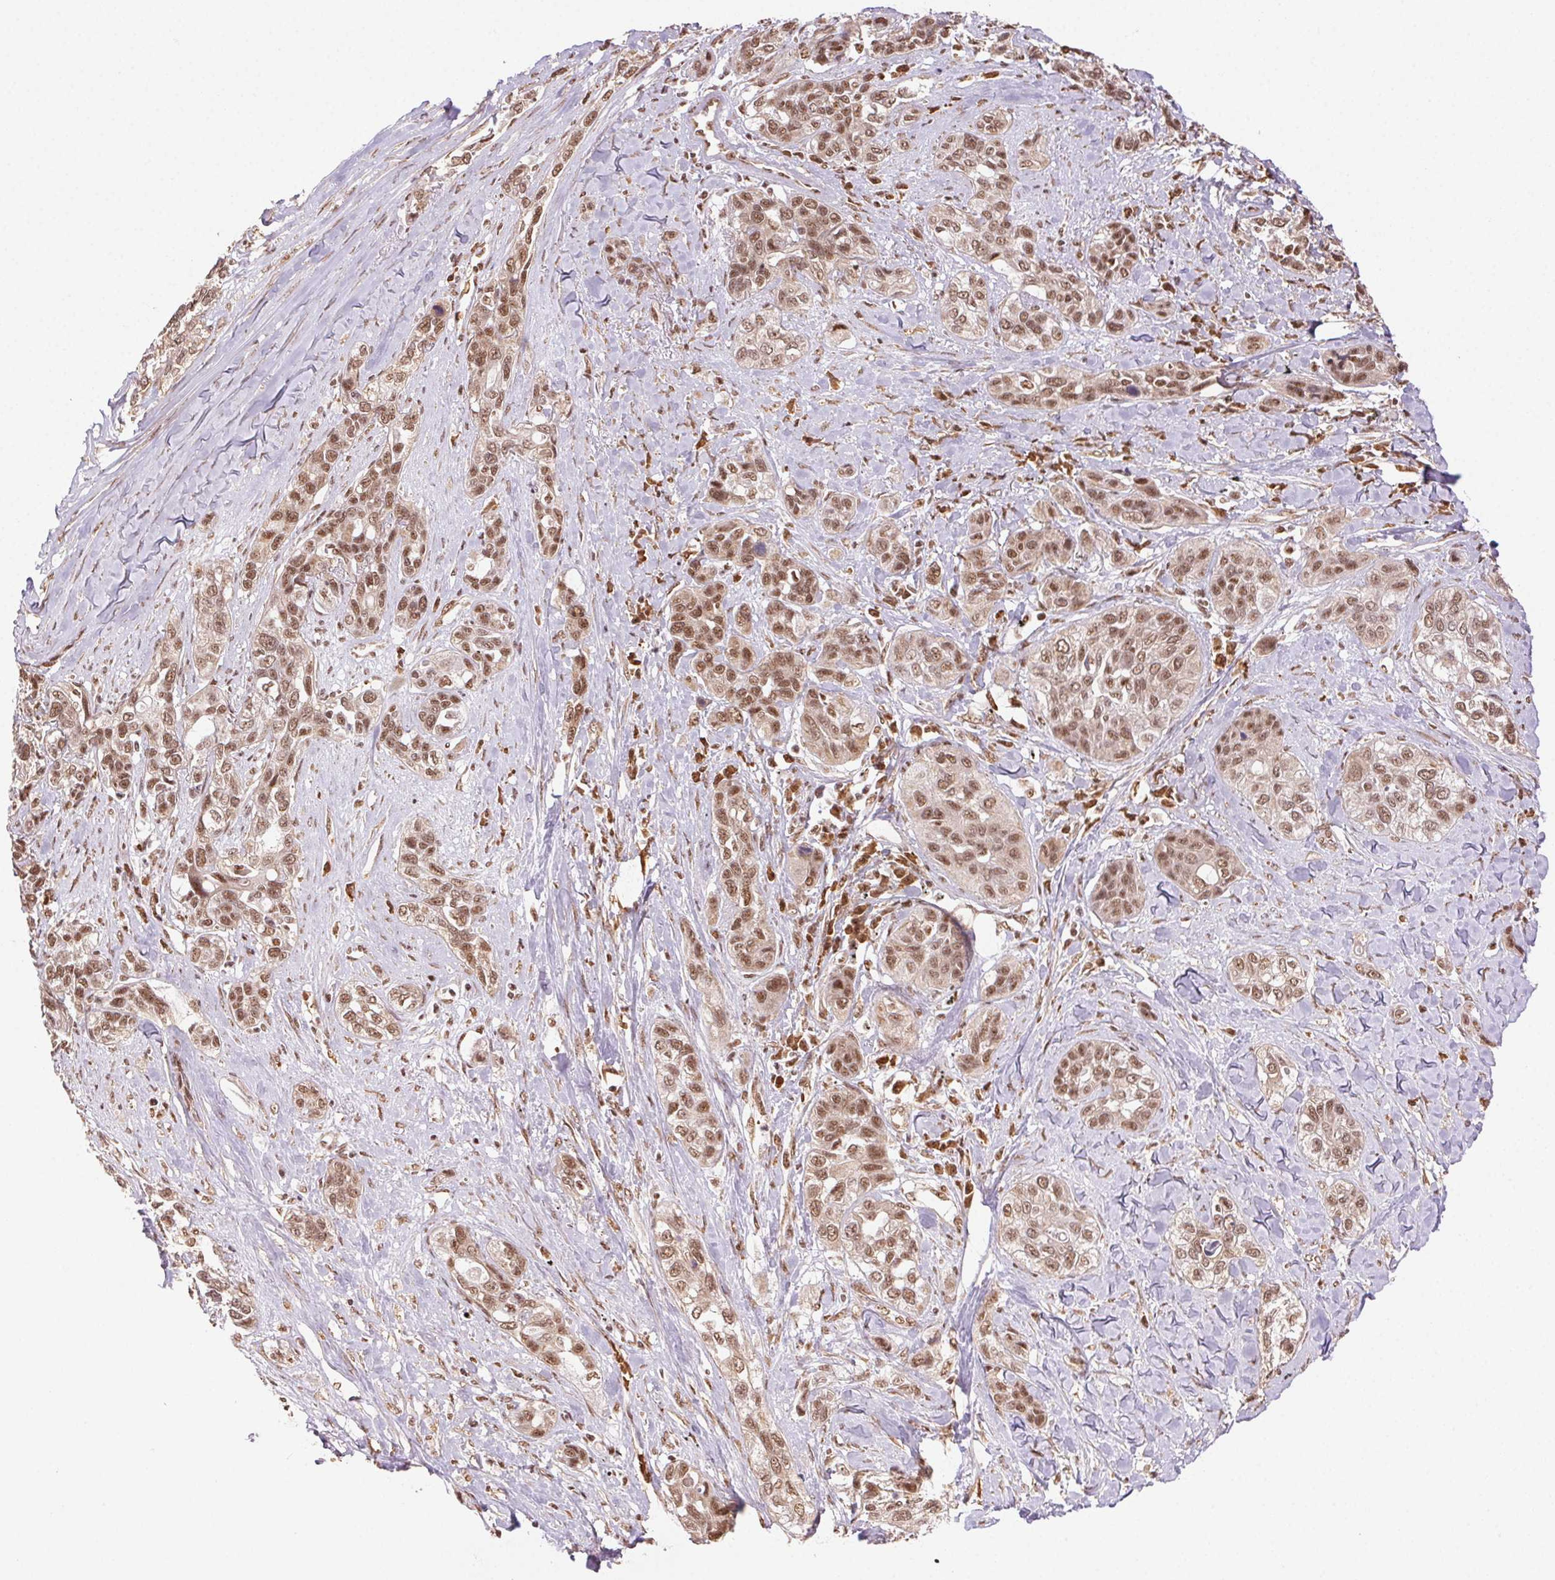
{"staining": {"intensity": "moderate", "quantity": ">75%", "location": "nuclear"}, "tissue": "lung cancer", "cell_type": "Tumor cells", "image_type": "cancer", "snomed": [{"axis": "morphology", "description": "Squamous cell carcinoma, NOS"}, {"axis": "topography", "description": "Lung"}], "caption": "Lung squamous cell carcinoma stained with immunohistochemistry displays moderate nuclear expression in approximately >75% of tumor cells.", "gene": "TREML4", "patient": {"sex": "female", "age": 70}}